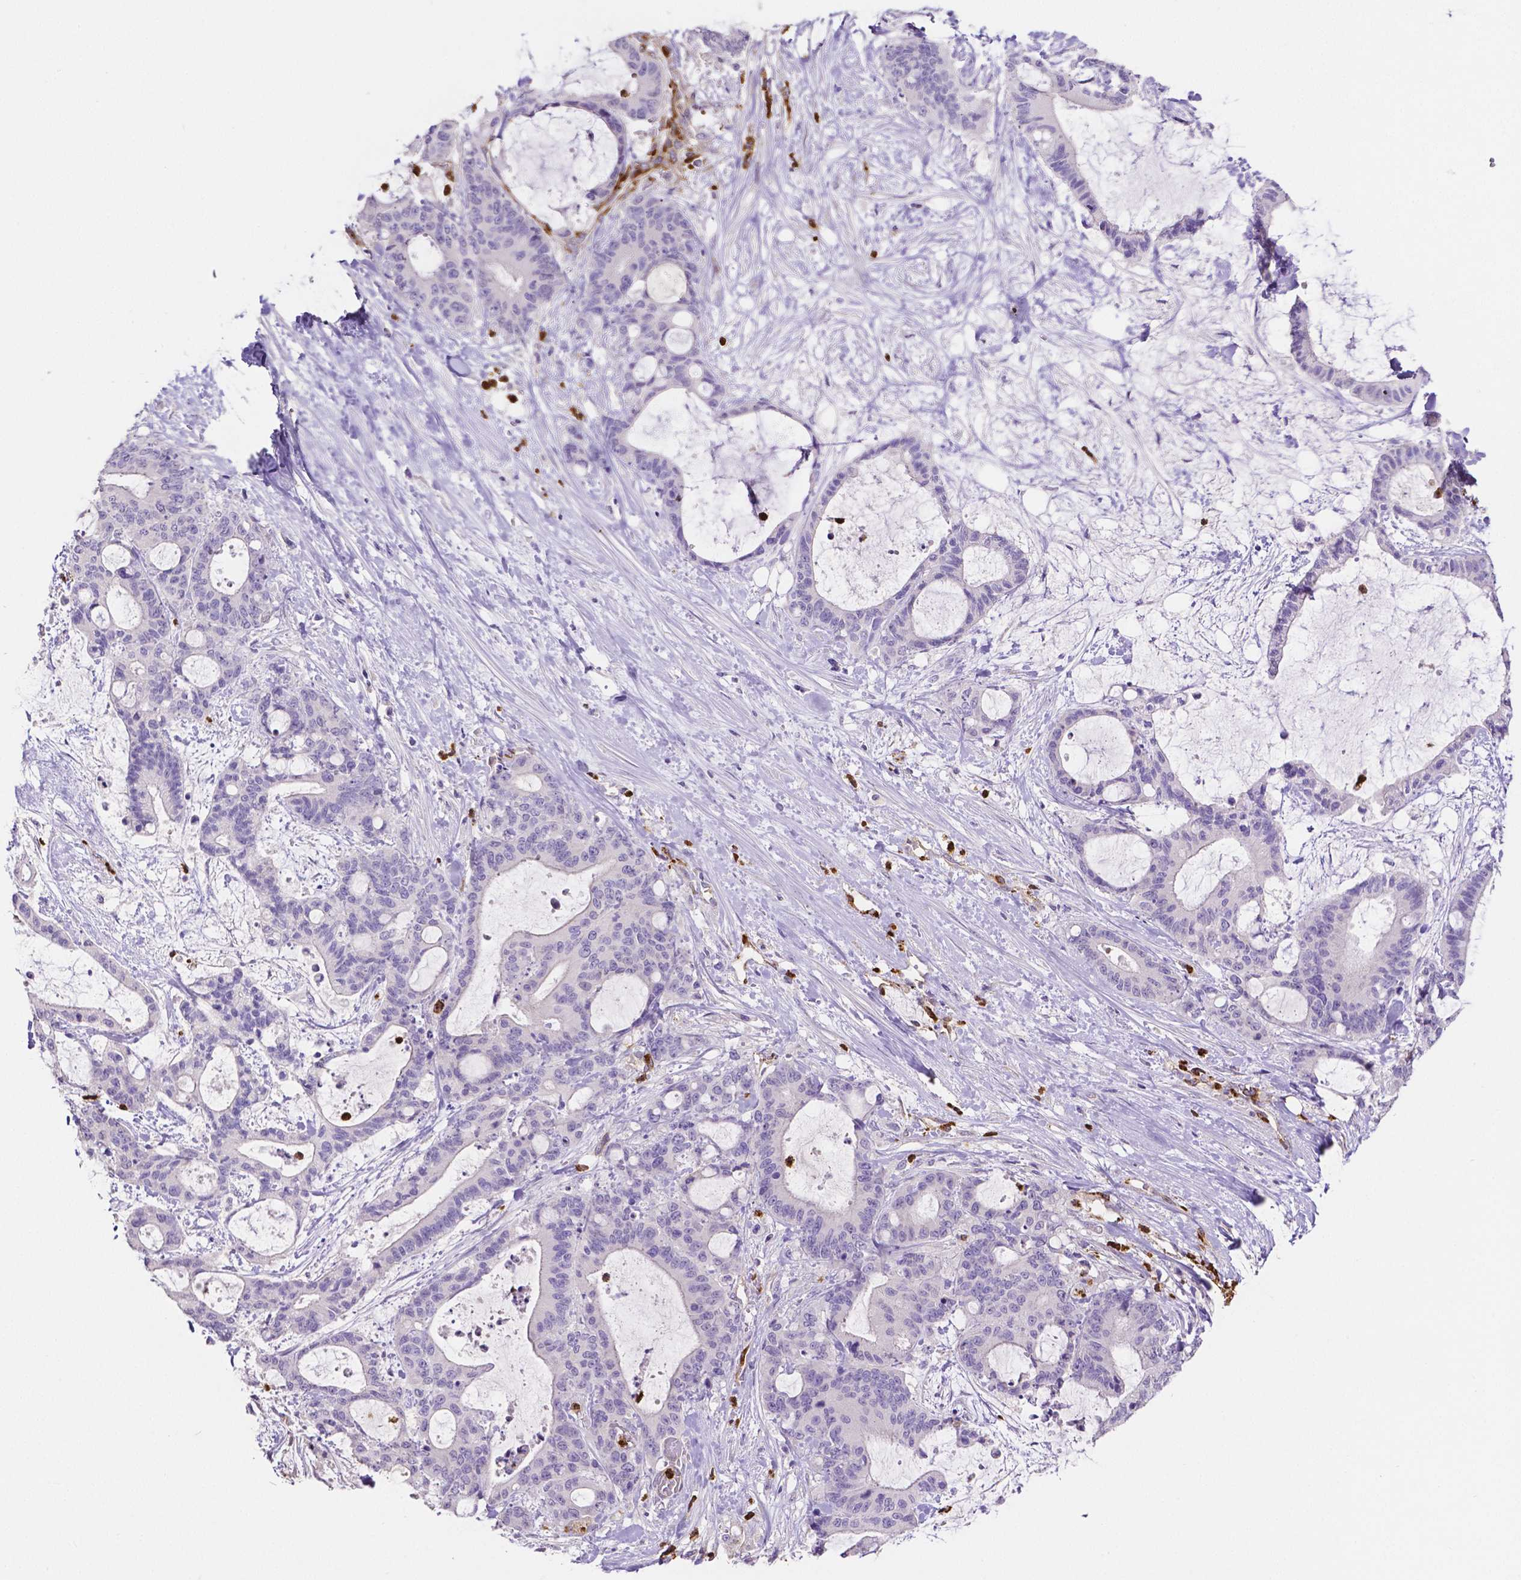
{"staining": {"intensity": "negative", "quantity": "none", "location": "none"}, "tissue": "liver cancer", "cell_type": "Tumor cells", "image_type": "cancer", "snomed": [{"axis": "morphology", "description": "Cholangiocarcinoma"}, {"axis": "topography", "description": "Liver"}], "caption": "Liver cancer (cholangiocarcinoma) was stained to show a protein in brown. There is no significant staining in tumor cells.", "gene": "MMP9", "patient": {"sex": "female", "age": 73}}